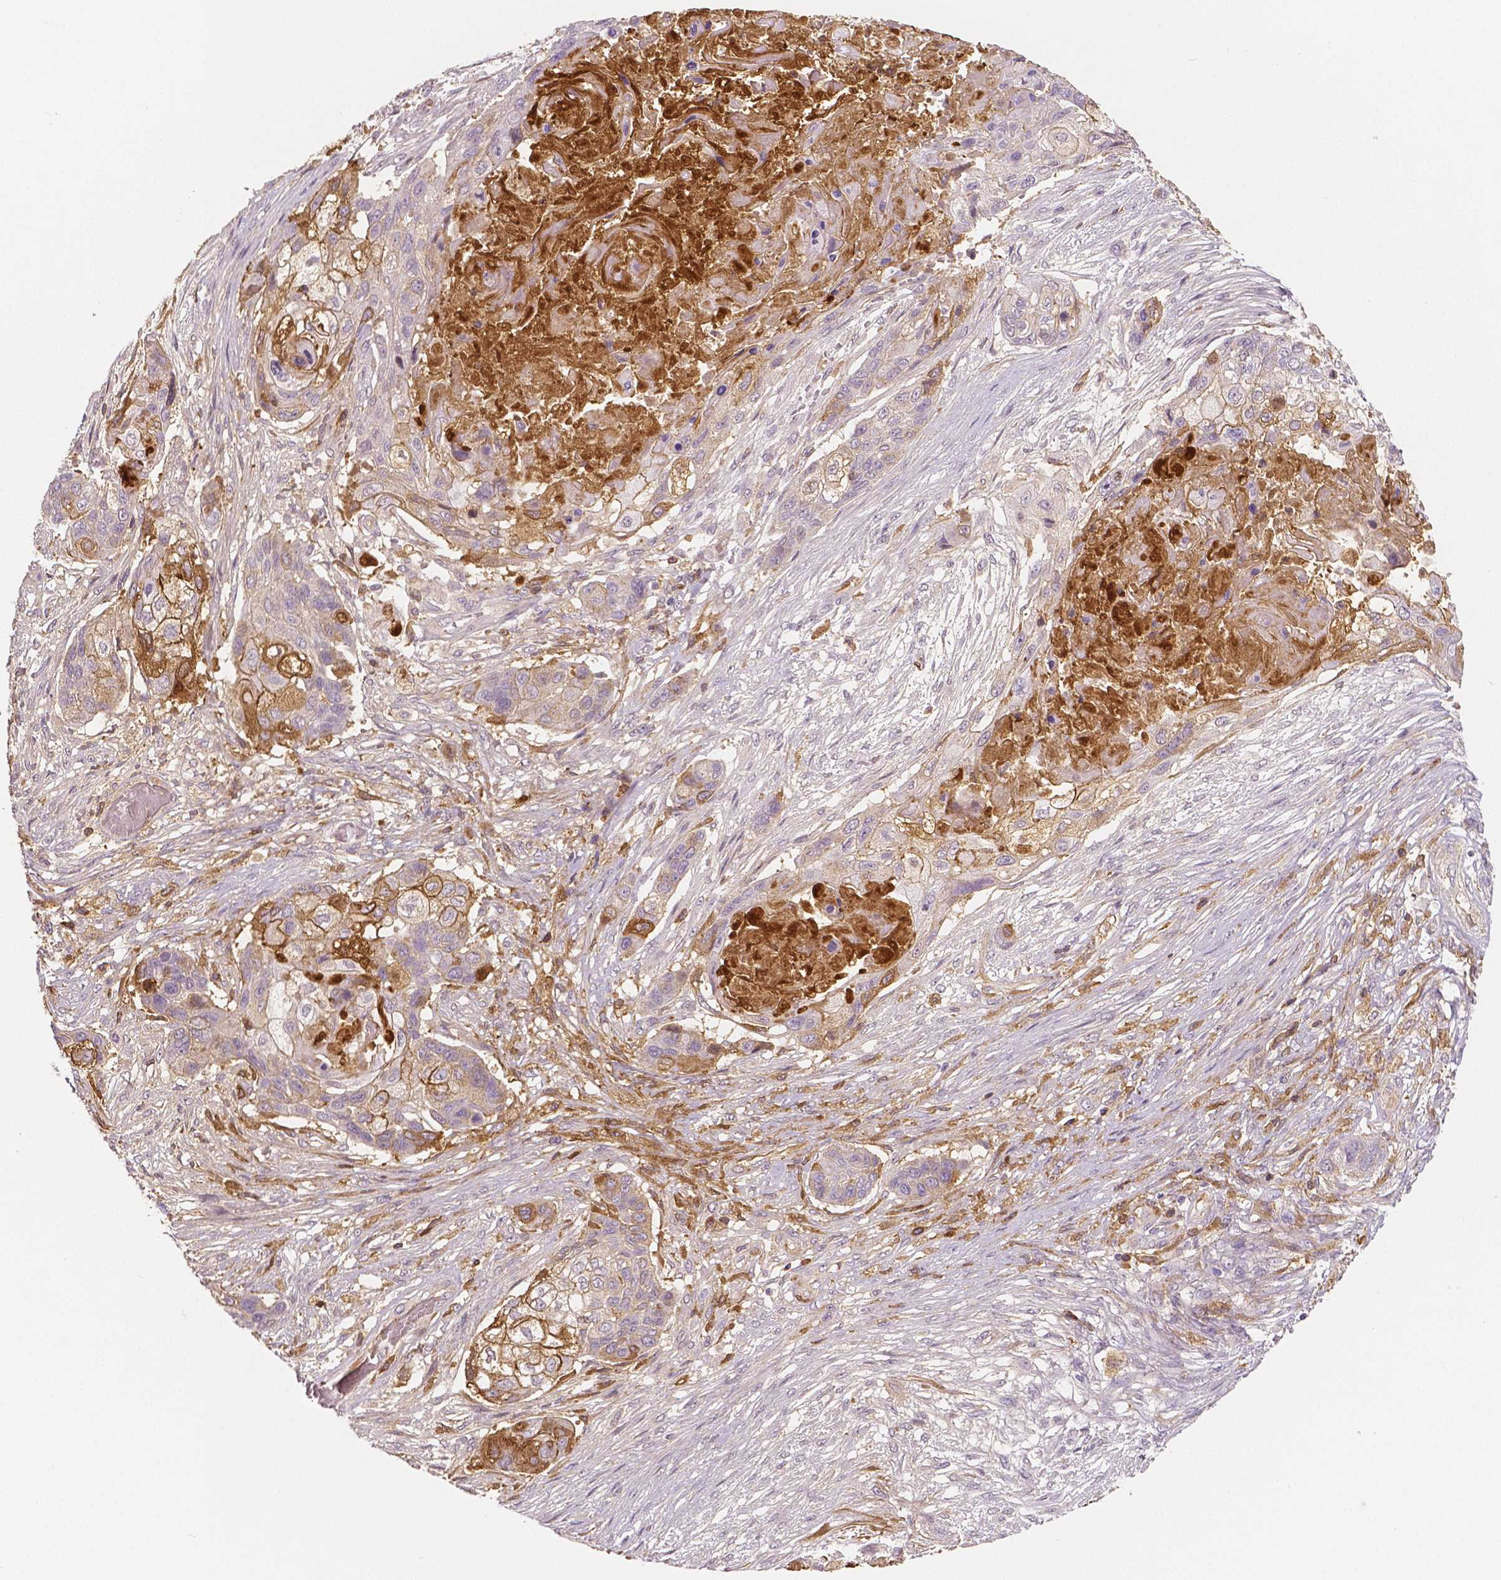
{"staining": {"intensity": "moderate", "quantity": "<25%", "location": "cytoplasmic/membranous"}, "tissue": "lung cancer", "cell_type": "Tumor cells", "image_type": "cancer", "snomed": [{"axis": "morphology", "description": "Squamous cell carcinoma, NOS"}, {"axis": "topography", "description": "Lung"}], "caption": "IHC micrograph of lung squamous cell carcinoma stained for a protein (brown), which reveals low levels of moderate cytoplasmic/membranous positivity in about <25% of tumor cells.", "gene": "APOA4", "patient": {"sex": "male", "age": 69}}